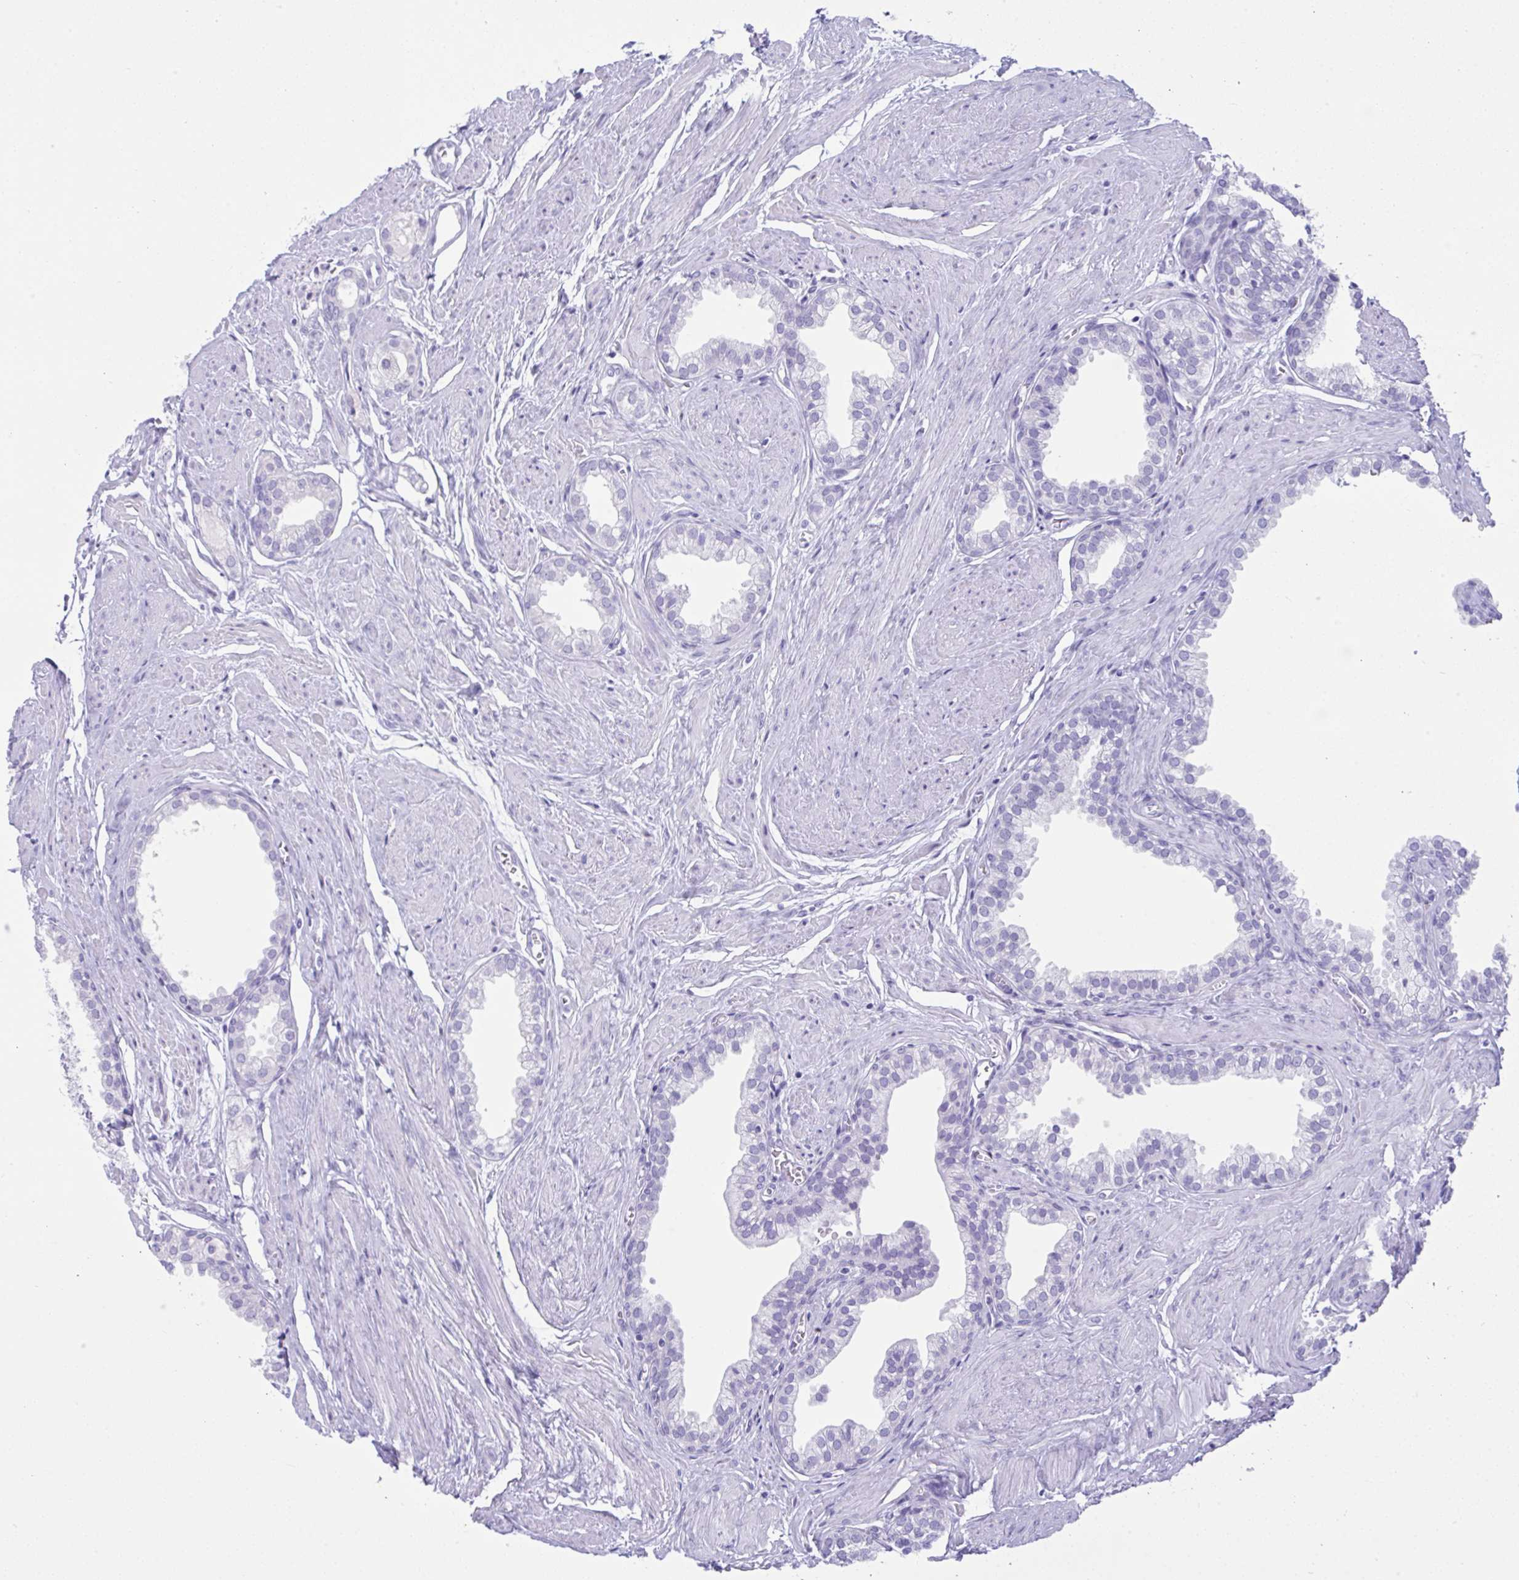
{"staining": {"intensity": "negative", "quantity": "none", "location": "none"}, "tissue": "prostate", "cell_type": "Glandular cells", "image_type": "normal", "snomed": [{"axis": "morphology", "description": "Normal tissue, NOS"}, {"axis": "topography", "description": "Prostate"}, {"axis": "topography", "description": "Peripheral nerve tissue"}], "caption": "Immunohistochemistry image of benign prostate stained for a protein (brown), which demonstrates no expression in glandular cells.", "gene": "PSCA", "patient": {"sex": "male", "age": 55}}